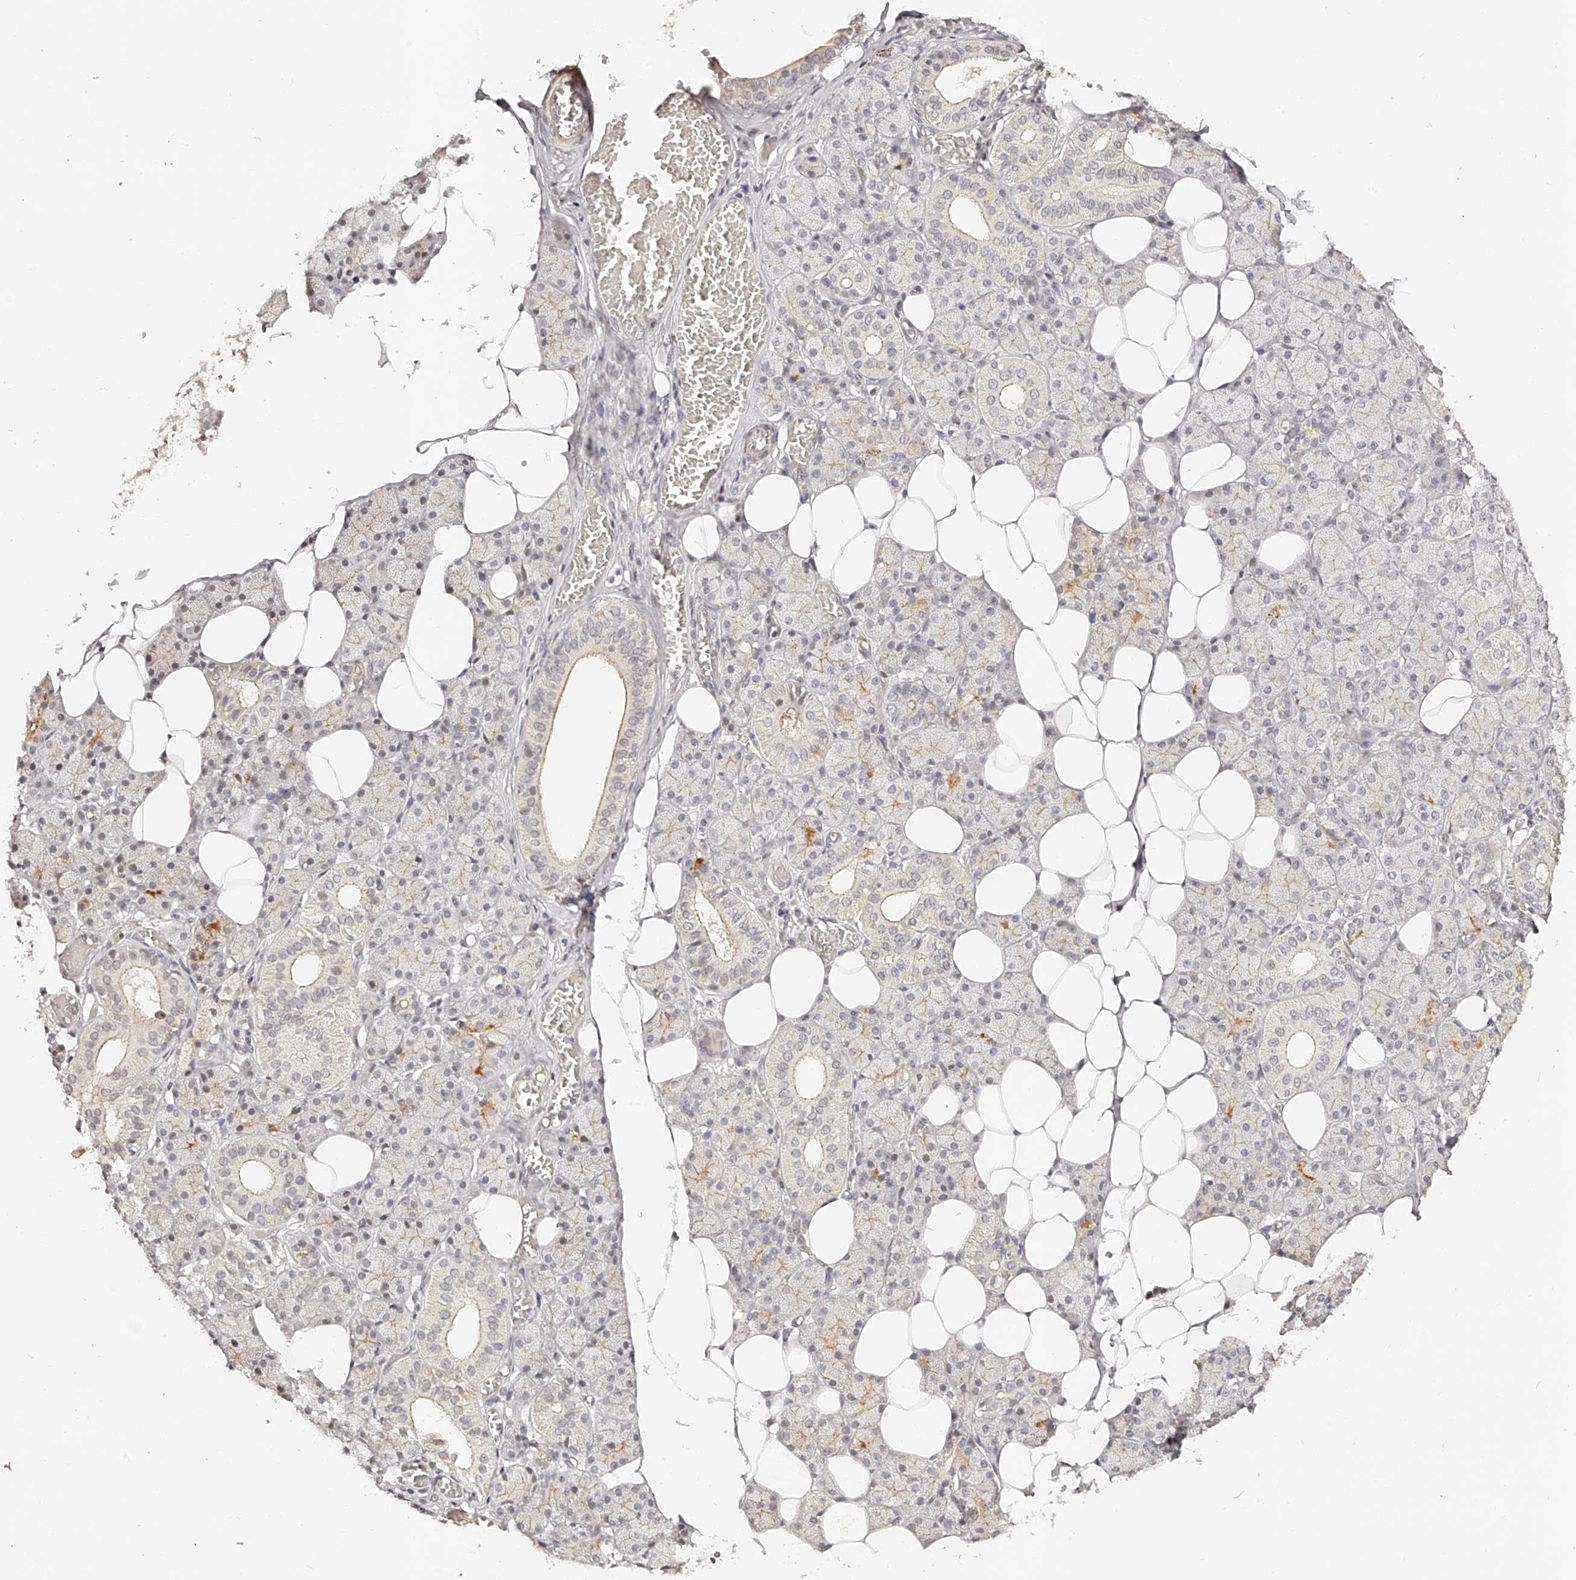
{"staining": {"intensity": "moderate", "quantity": "<25%", "location": "cytoplasmic/membranous"}, "tissue": "salivary gland", "cell_type": "Glandular cells", "image_type": "normal", "snomed": [{"axis": "morphology", "description": "Normal tissue, NOS"}, {"axis": "topography", "description": "Salivary gland"}], "caption": "Salivary gland stained with a brown dye shows moderate cytoplasmic/membranous positive positivity in about <25% of glandular cells.", "gene": "ZNF789", "patient": {"sex": "female", "age": 33}}